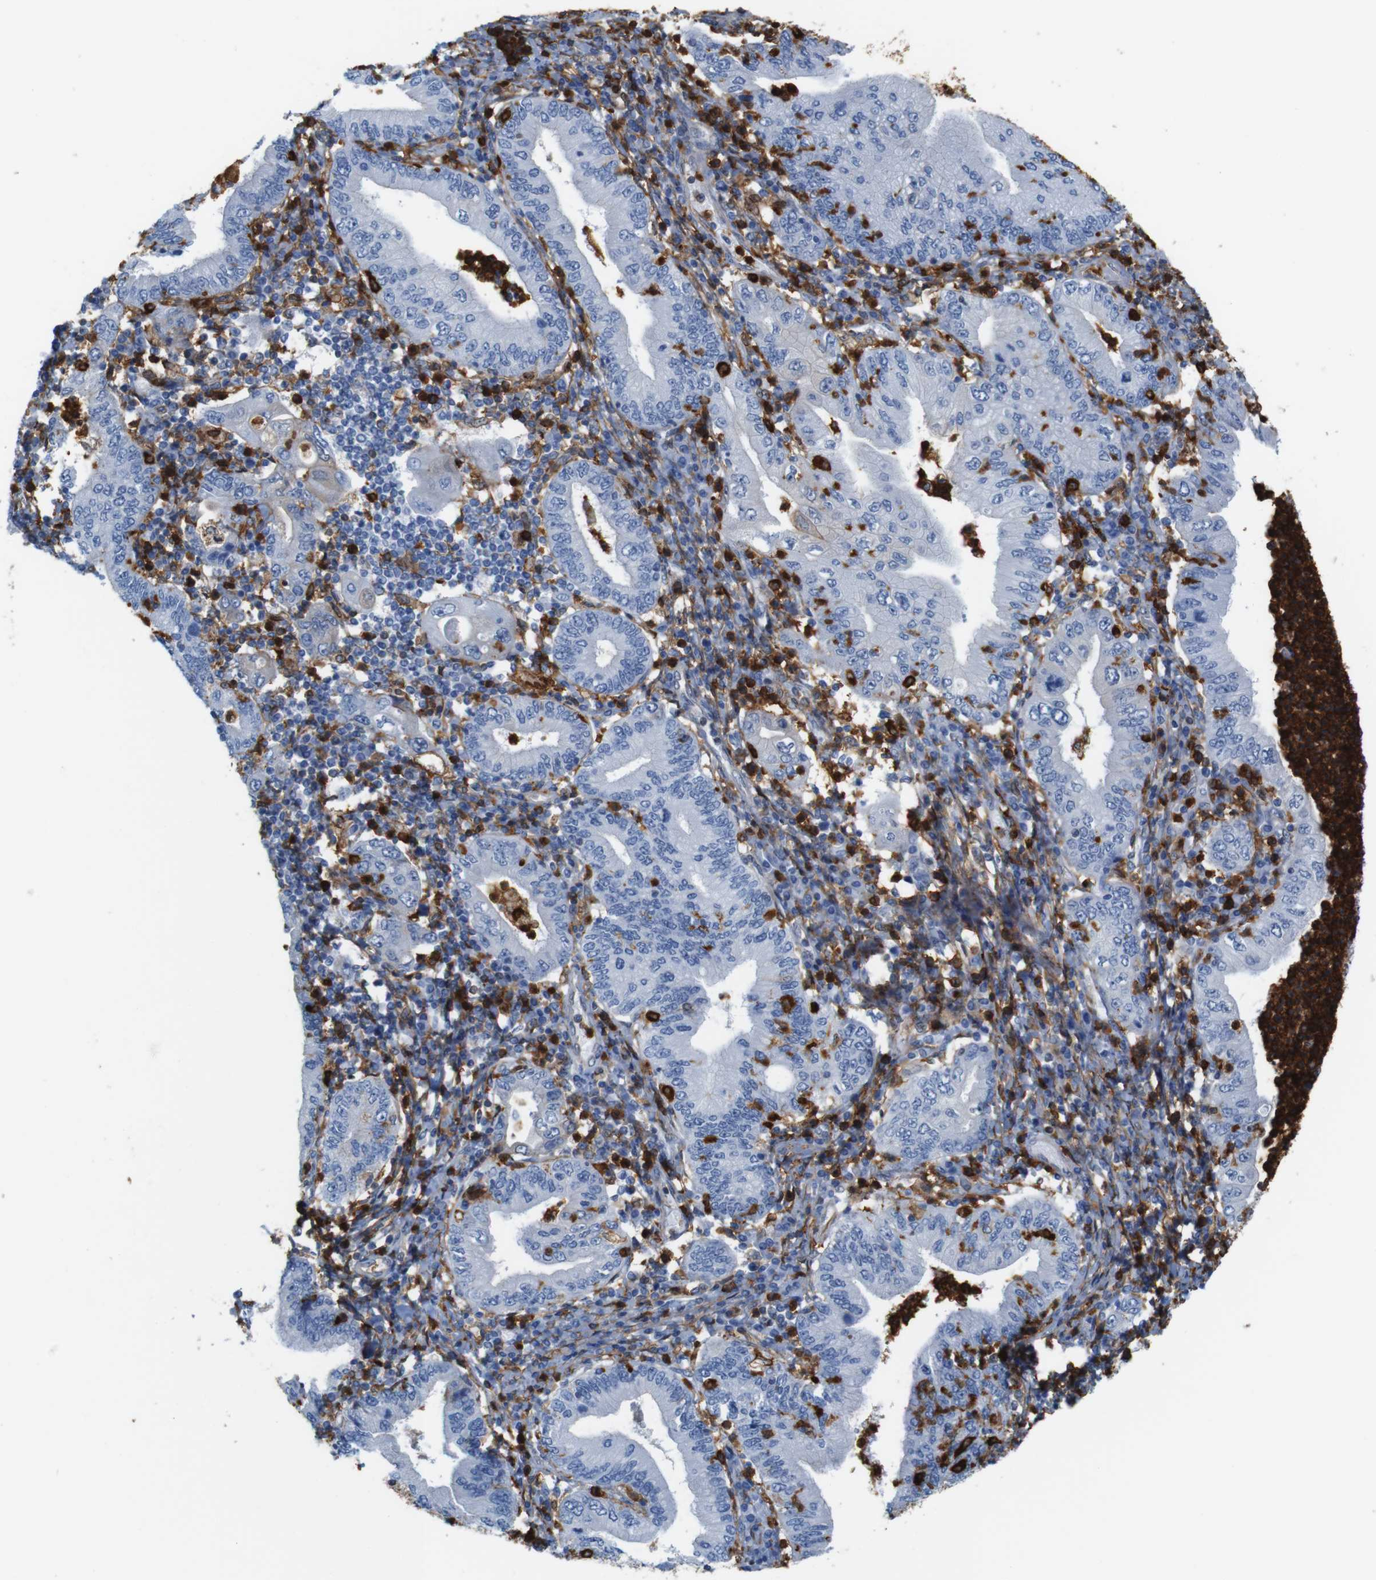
{"staining": {"intensity": "negative", "quantity": "none", "location": "none"}, "tissue": "stomach cancer", "cell_type": "Tumor cells", "image_type": "cancer", "snomed": [{"axis": "morphology", "description": "Normal tissue, NOS"}, {"axis": "morphology", "description": "Adenocarcinoma, NOS"}, {"axis": "topography", "description": "Esophagus"}, {"axis": "topography", "description": "Stomach, upper"}, {"axis": "topography", "description": "Peripheral nerve tissue"}], "caption": "This micrograph is of stomach cancer stained with immunohistochemistry (IHC) to label a protein in brown with the nuclei are counter-stained blue. There is no expression in tumor cells.", "gene": "ANXA1", "patient": {"sex": "male", "age": 62}}